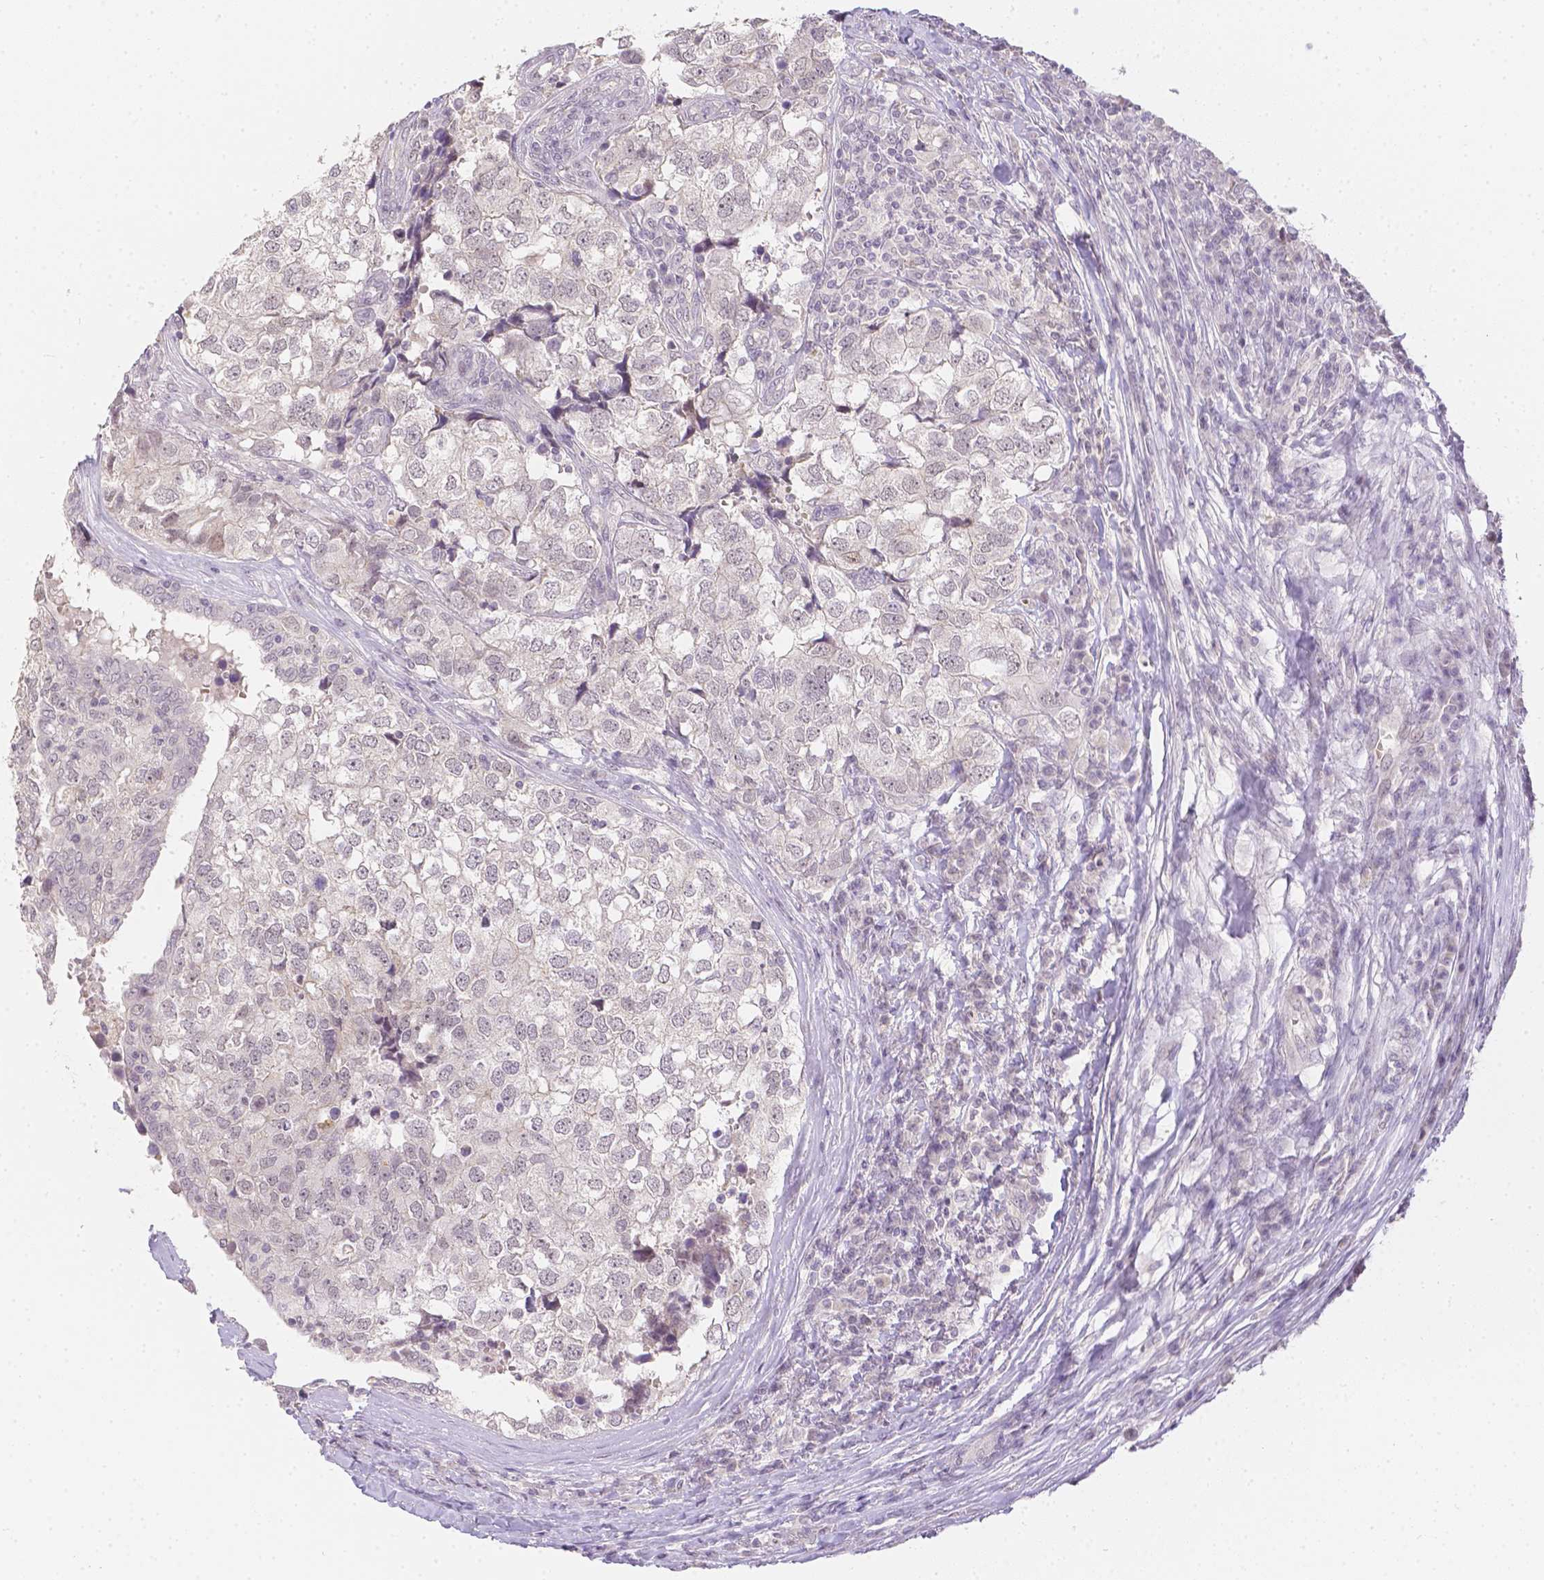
{"staining": {"intensity": "negative", "quantity": "none", "location": "none"}, "tissue": "breast cancer", "cell_type": "Tumor cells", "image_type": "cancer", "snomed": [{"axis": "morphology", "description": "Duct carcinoma"}, {"axis": "topography", "description": "Breast"}], "caption": "There is no significant staining in tumor cells of breast cancer.", "gene": "ZNF280B", "patient": {"sex": "female", "age": 30}}